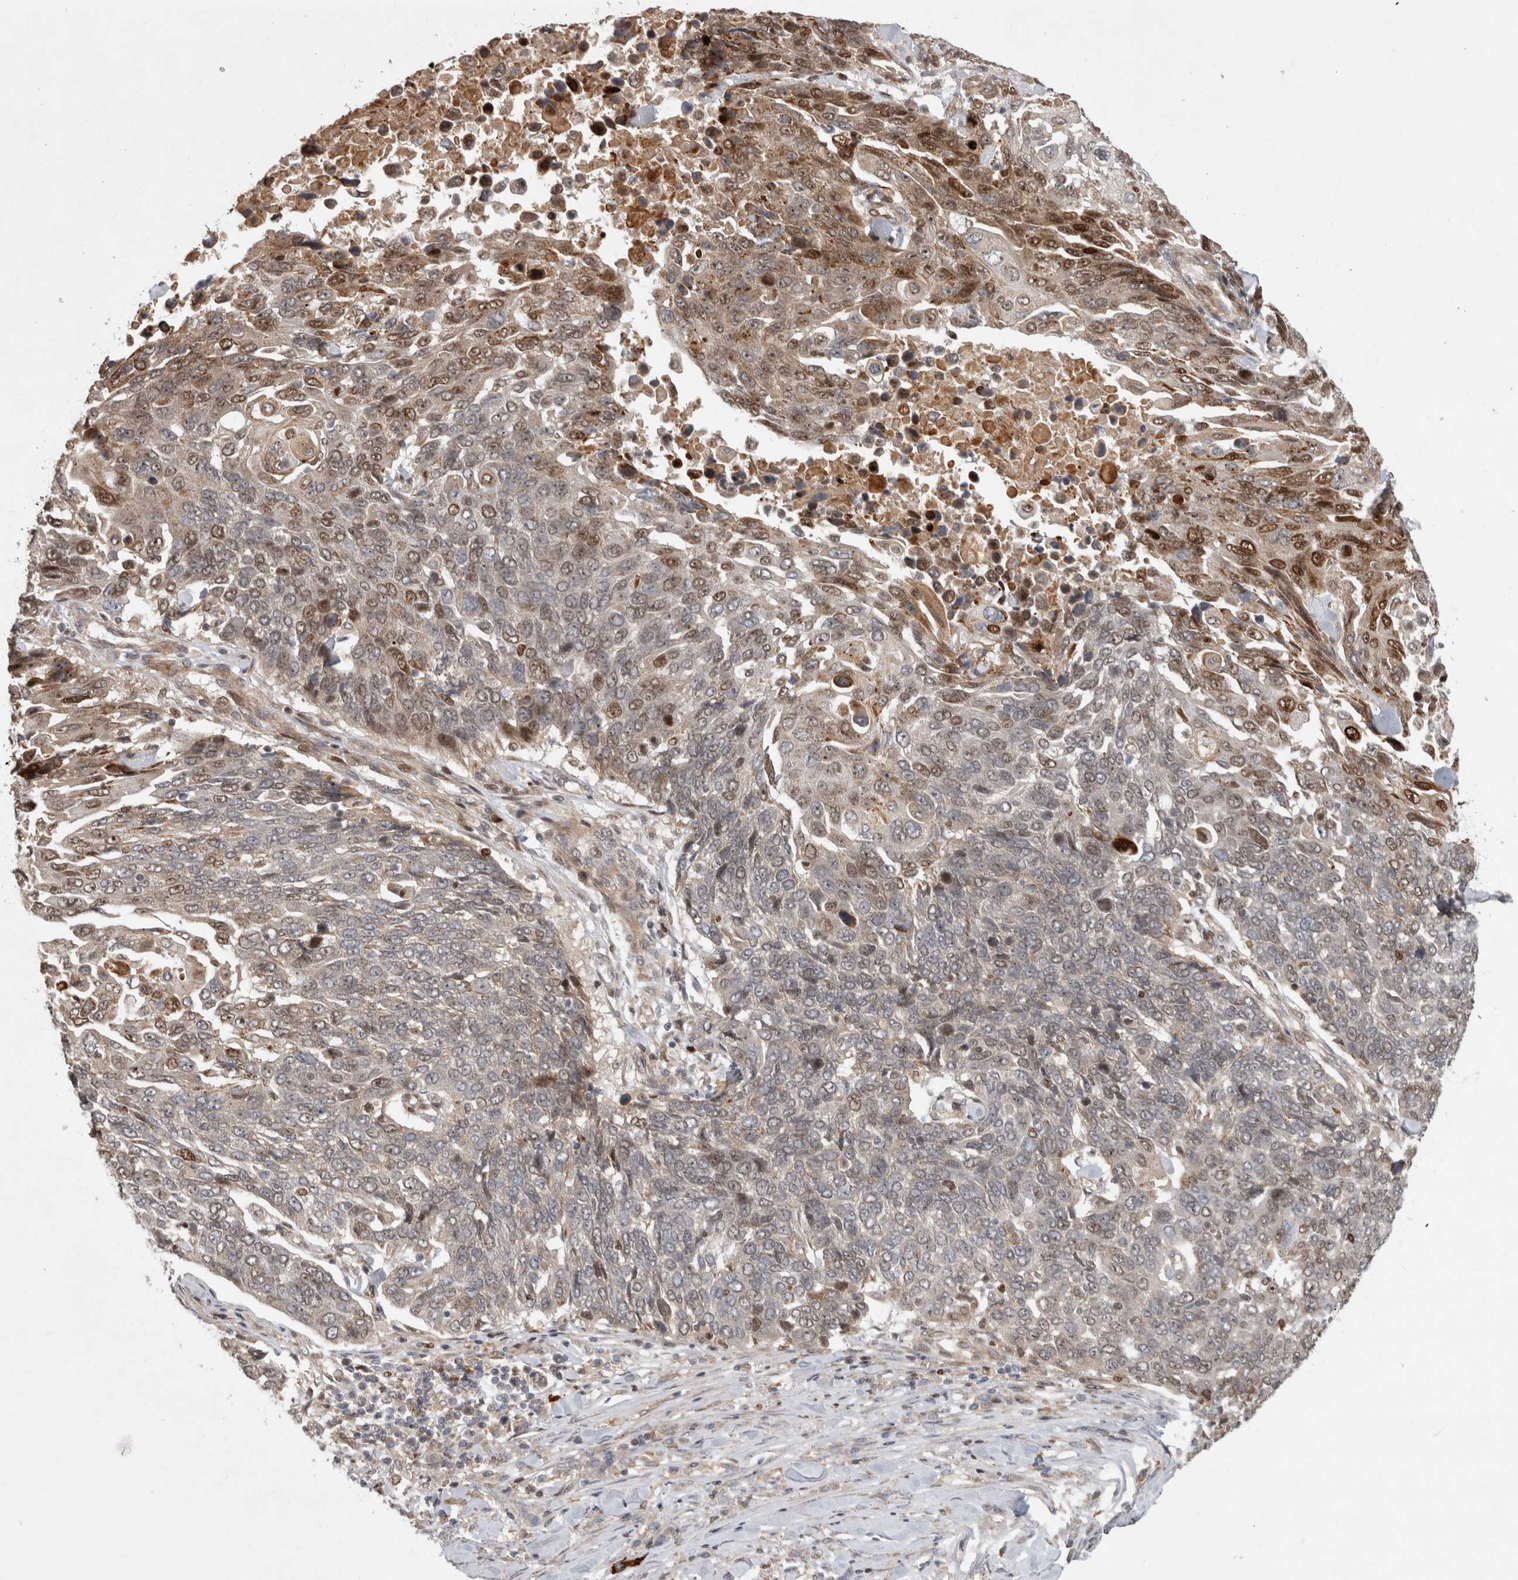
{"staining": {"intensity": "moderate", "quantity": "<25%", "location": "cytoplasmic/membranous,nuclear"}, "tissue": "lung cancer", "cell_type": "Tumor cells", "image_type": "cancer", "snomed": [{"axis": "morphology", "description": "Squamous cell carcinoma, NOS"}, {"axis": "topography", "description": "Lung"}], "caption": "Immunohistochemistry (IHC) (DAB) staining of lung squamous cell carcinoma displays moderate cytoplasmic/membranous and nuclear protein positivity in about <25% of tumor cells.", "gene": "INSRR", "patient": {"sex": "male", "age": 66}}